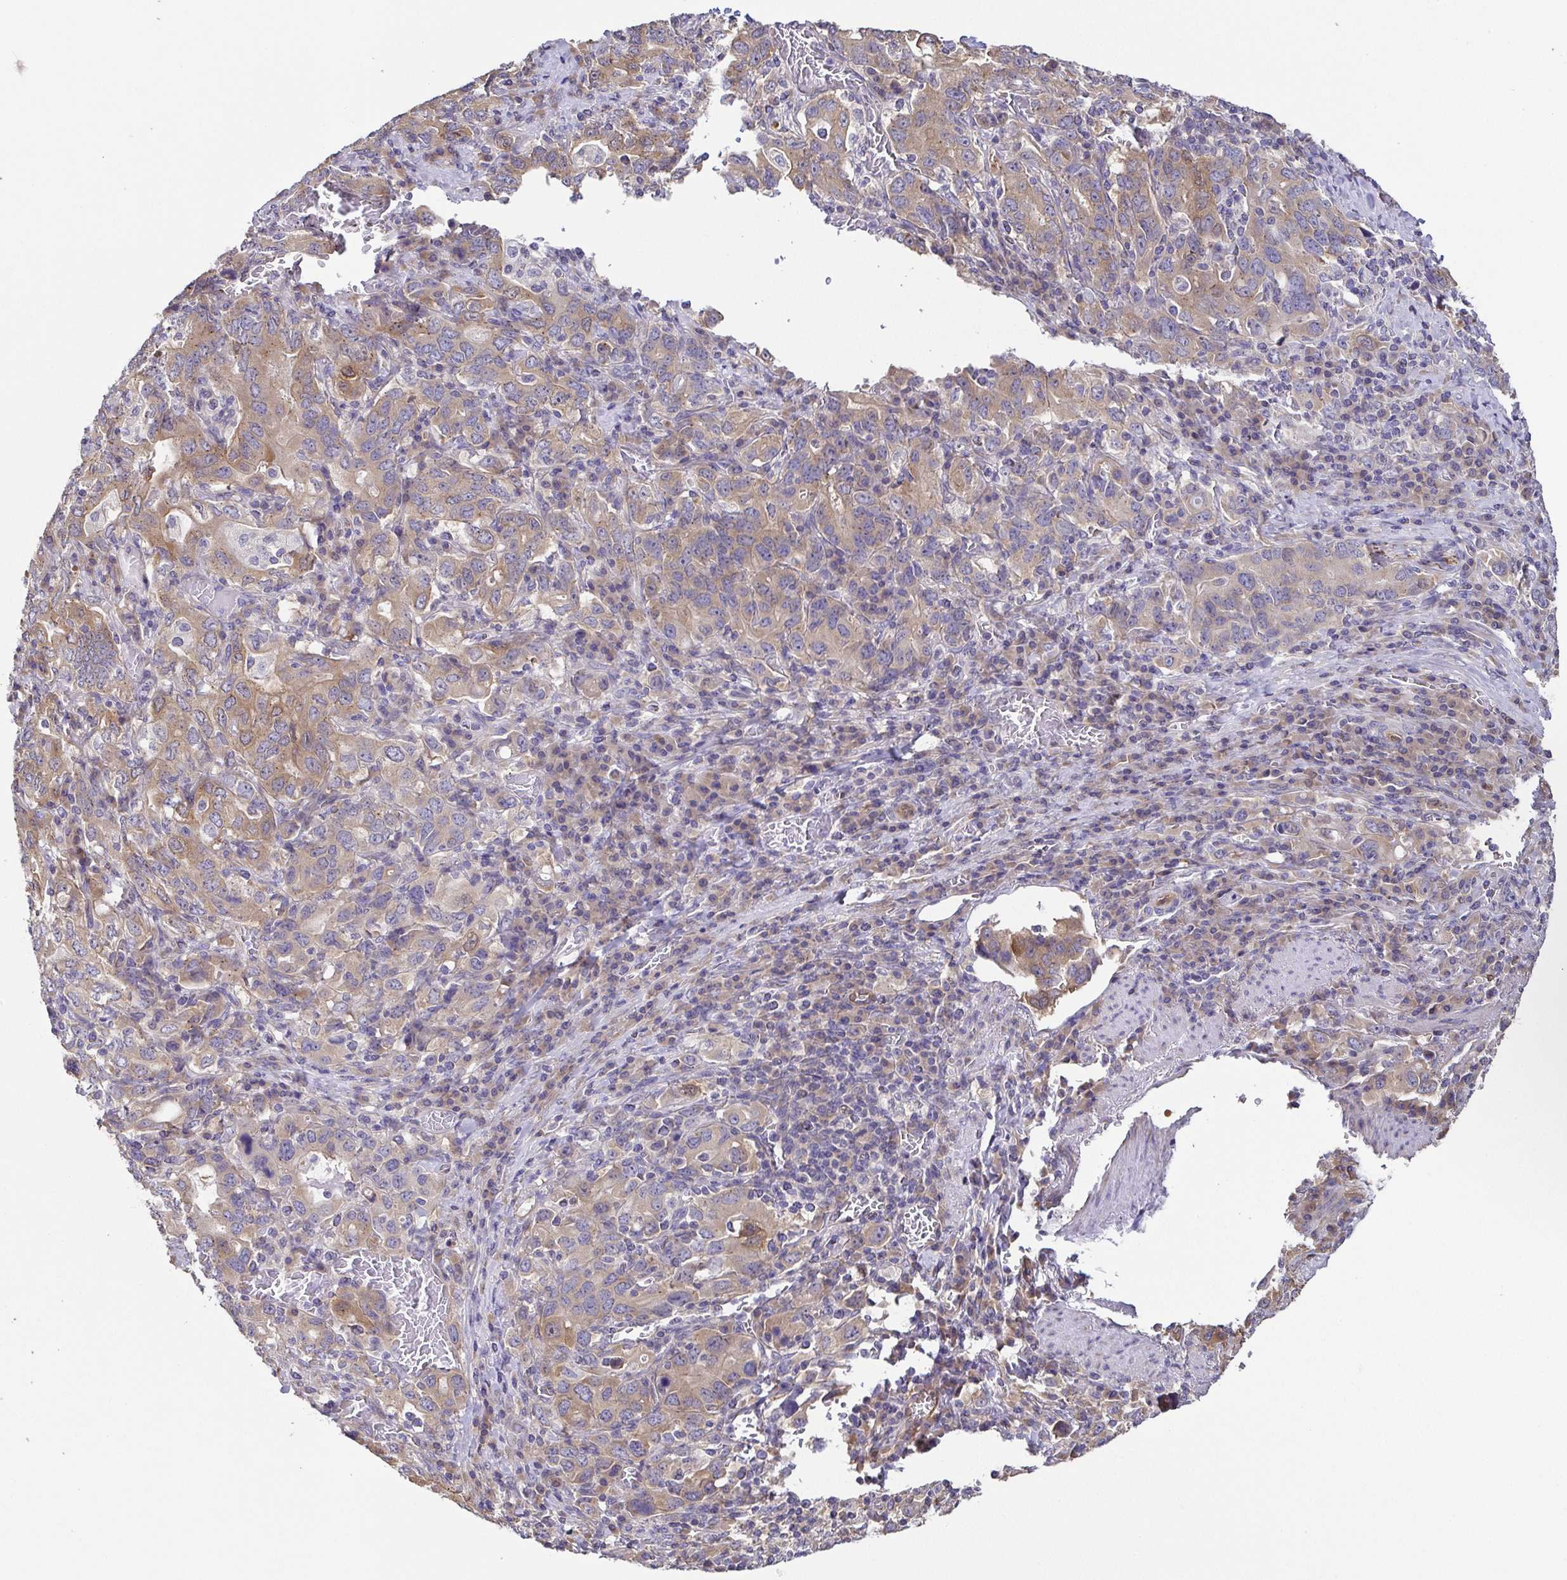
{"staining": {"intensity": "weak", "quantity": "25%-75%", "location": "cytoplasmic/membranous"}, "tissue": "stomach cancer", "cell_type": "Tumor cells", "image_type": "cancer", "snomed": [{"axis": "morphology", "description": "Adenocarcinoma, NOS"}, {"axis": "topography", "description": "Stomach, upper"}, {"axis": "topography", "description": "Stomach"}], "caption": "The histopathology image reveals staining of stomach cancer (adenocarcinoma), revealing weak cytoplasmic/membranous protein positivity (brown color) within tumor cells.", "gene": "EIF3D", "patient": {"sex": "male", "age": 62}}